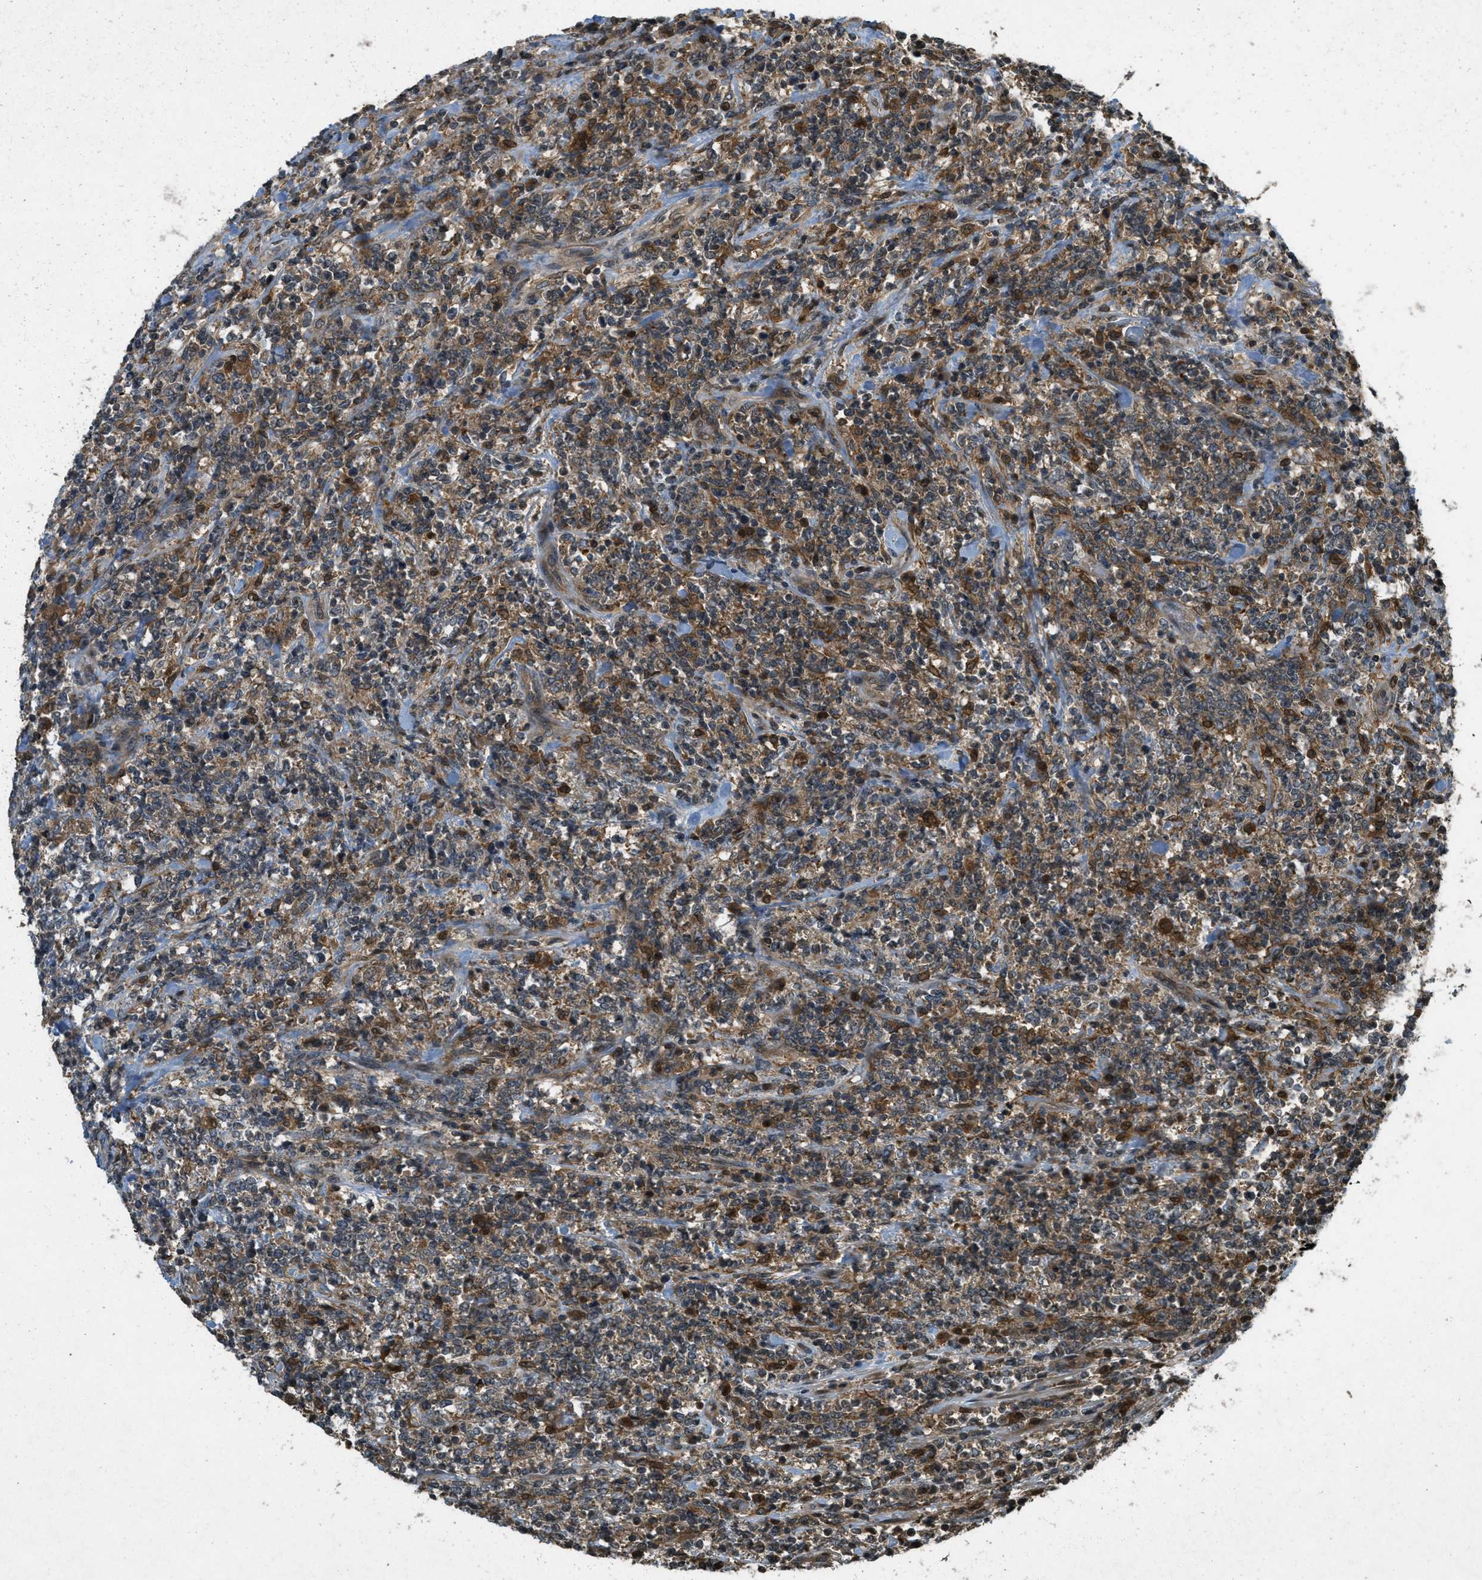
{"staining": {"intensity": "moderate", "quantity": "25%-75%", "location": "cytoplasmic/membranous"}, "tissue": "lymphoma", "cell_type": "Tumor cells", "image_type": "cancer", "snomed": [{"axis": "morphology", "description": "Malignant lymphoma, non-Hodgkin's type, High grade"}, {"axis": "topography", "description": "Soft tissue"}], "caption": "A micrograph showing moderate cytoplasmic/membranous positivity in approximately 25%-75% of tumor cells in high-grade malignant lymphoma, non-Hodgkin's type, as visualized by brown immunohistochemical staining.", "gene": "ATG7", "patient": {"sex": "male", "age": 18}}